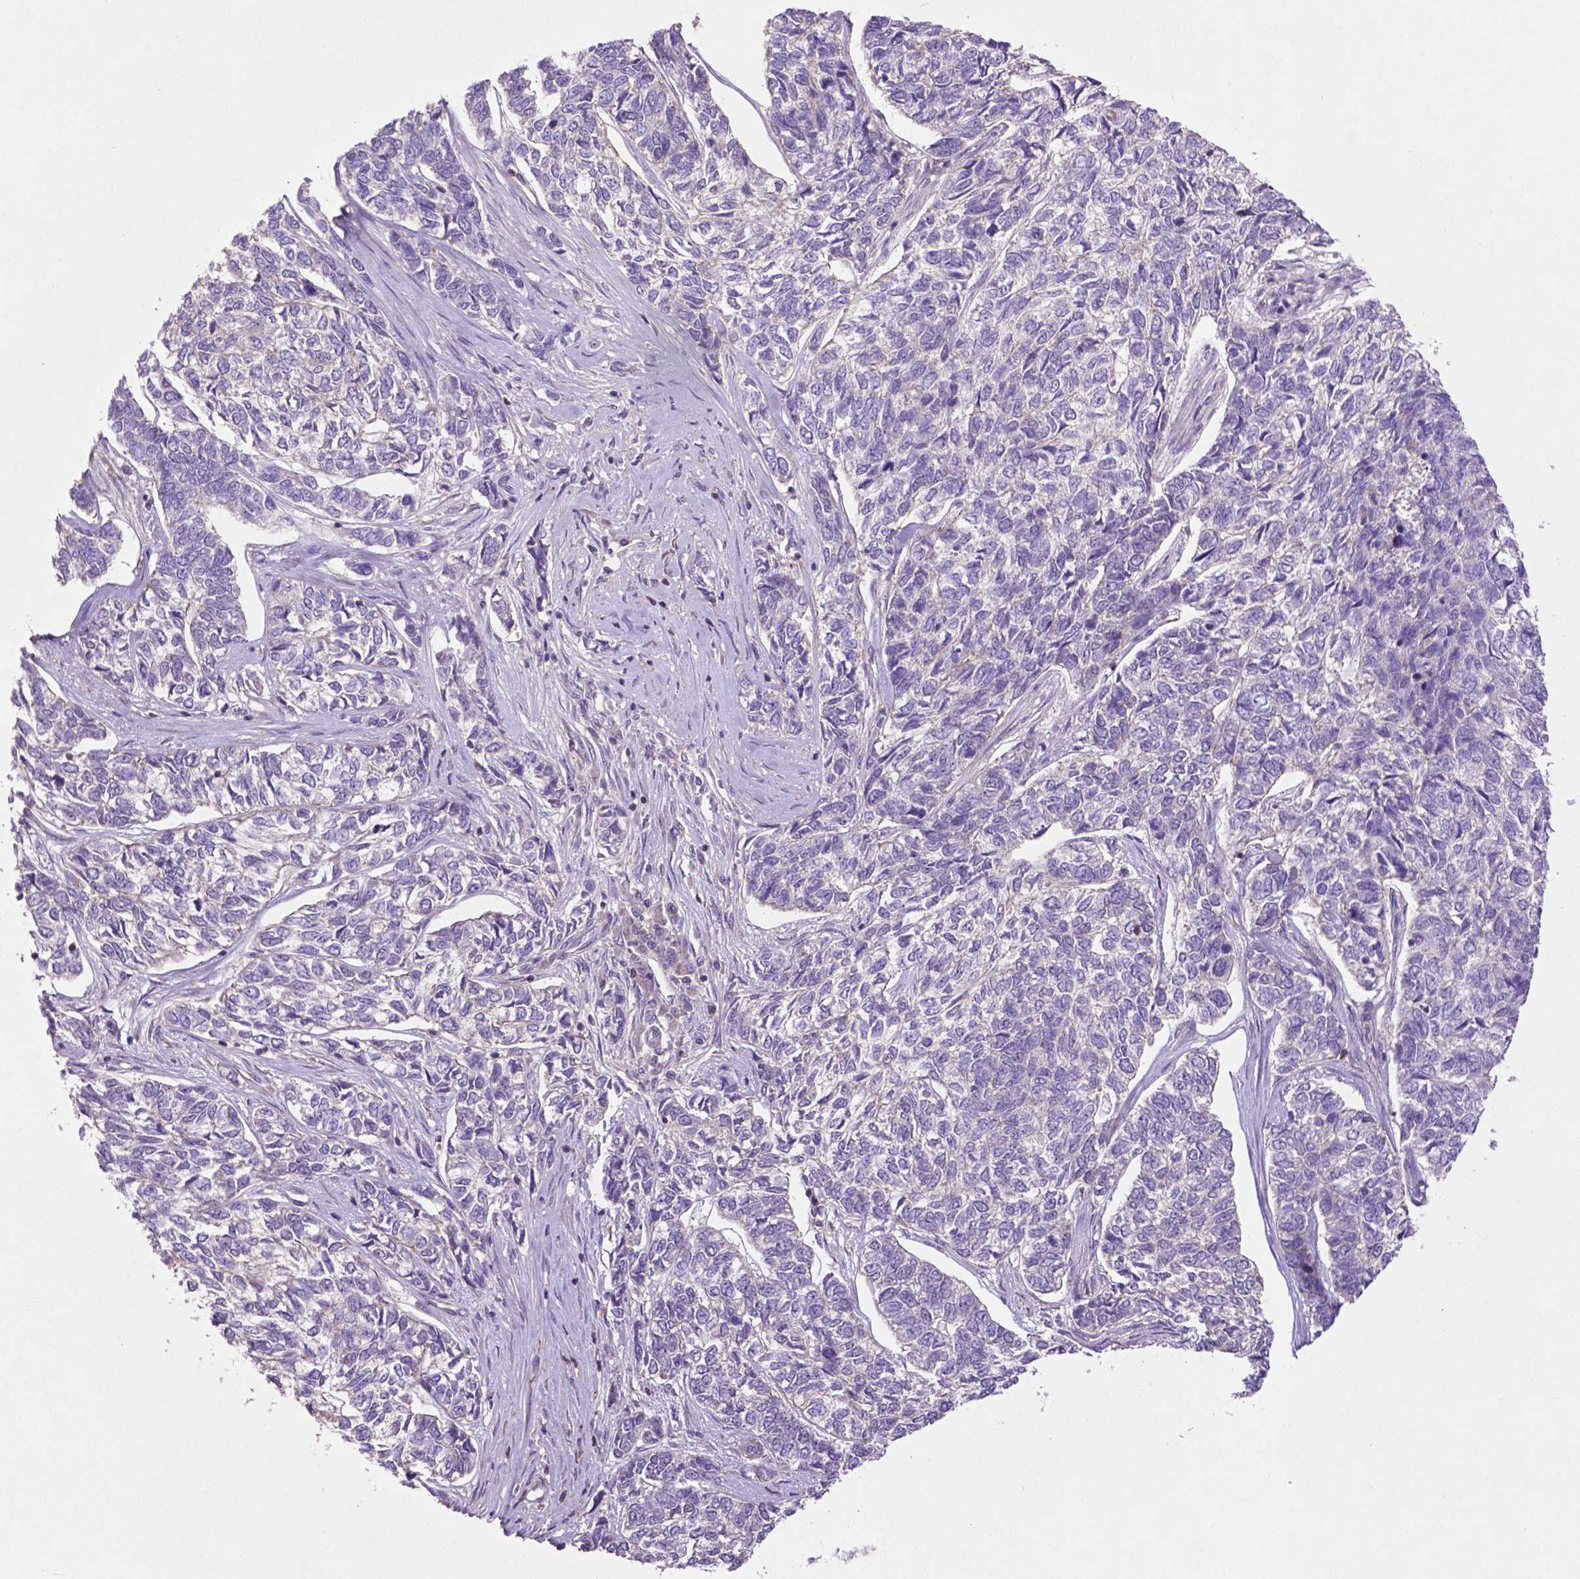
{"staining": {"intensity": "negative", "quantity": "none", "location": "none"}, "tissue": "skin cancer", "cell_type": "Tumor cells", "image_type": "cancer", "snomed": [{"axis": "morphology", "description": "Basal cell carcinoma"}, {"axis": "topography", "description": "Skin"}], "caption": "High power microscopy photomicrograph of an immunohistochemistry (IHC) histopathology image of skin basal cell carcinoma, revealing no significant staining in tumor cells. The staining is performed using DAB (3,3'-diaminobenzidine) brown chromogen with nuclei counter-stained in using hematoxylin.", "gene": "BMP4", "patient": {"sex": "female", "age": 65}}